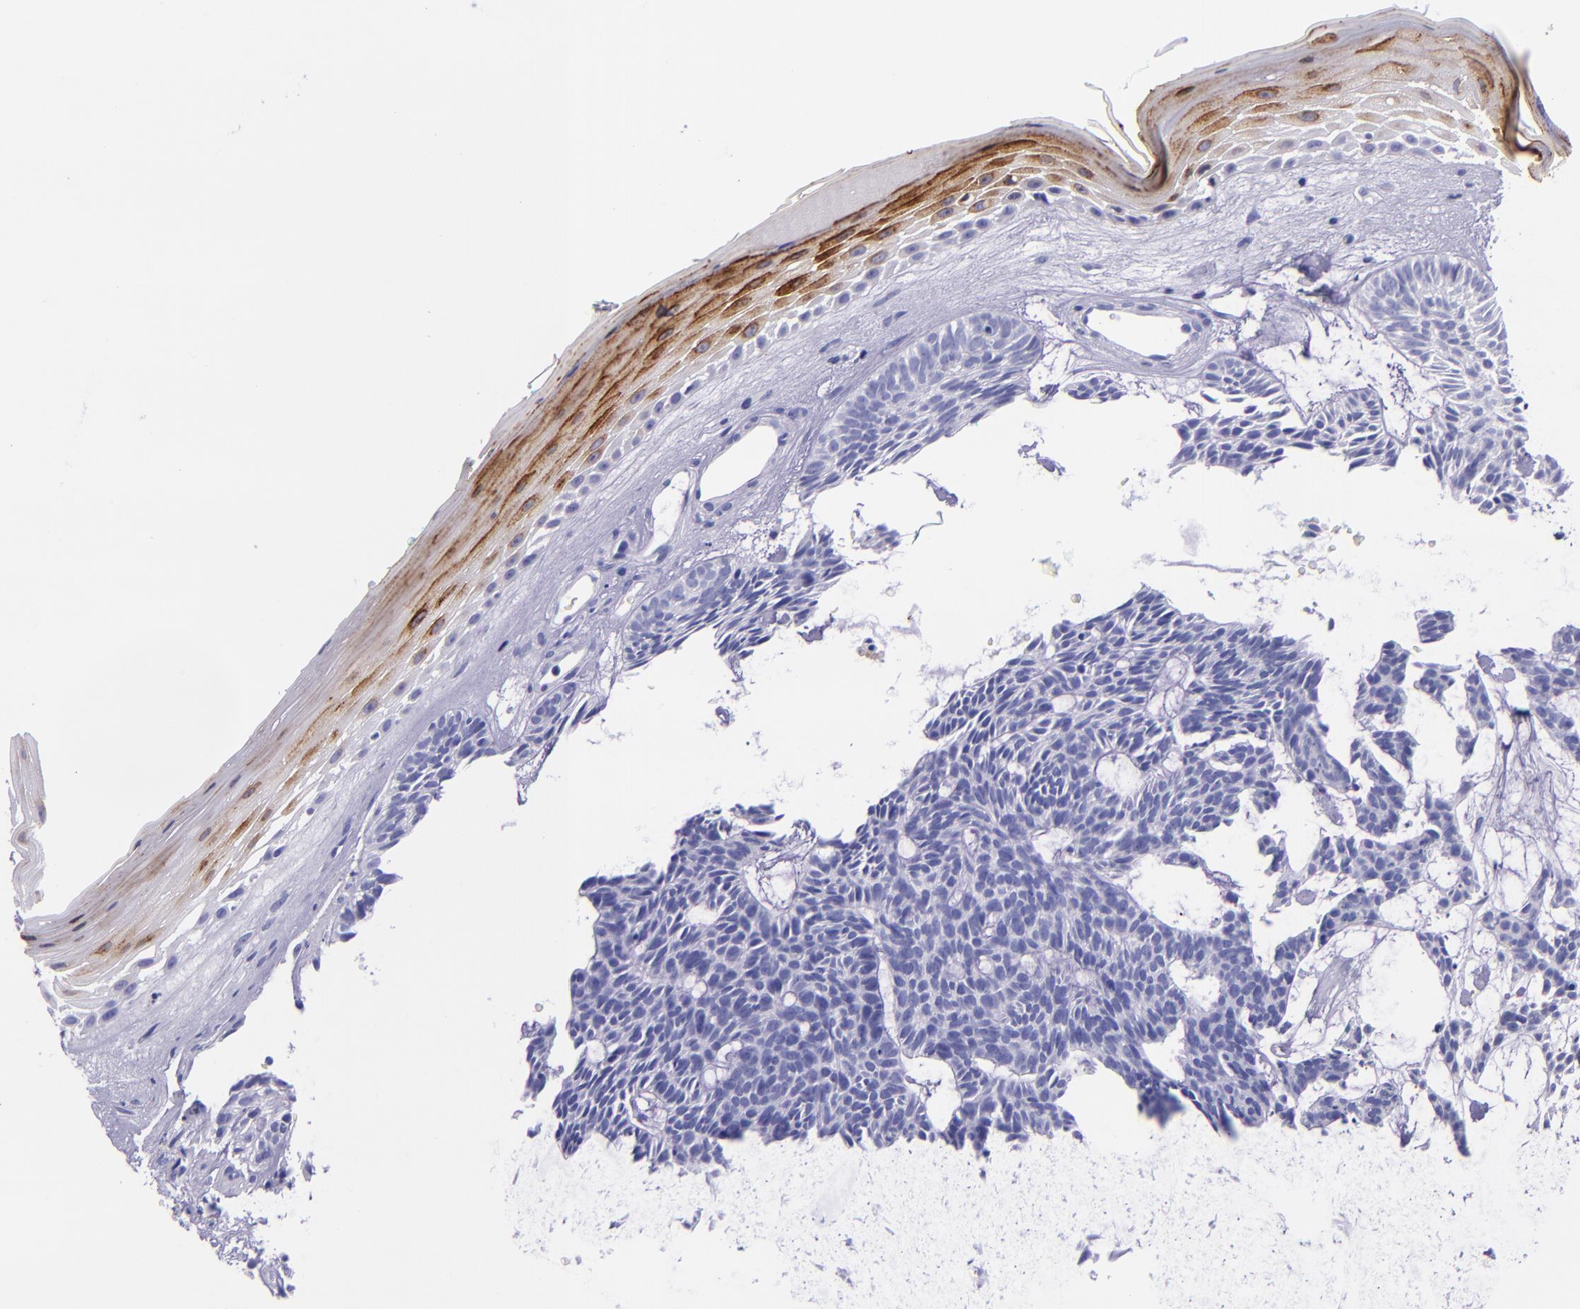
{"staining": {"intensity": "negative", "quantity": "none", "location": "none"}, "tissue": "skin cancer", "cell_type": "Tumor cells", "image_type": "cancer", "snomed": [{"axis": "morphology", "description": "Basal cell carcinoma"}, {"axis": "topography", "description": "Skin"}], "caption": "Histopathology image shows no protein staining in tumor cells of skin cancer (basal cell carcinoma) tissue. (Brightfield microscopy of DAB (3,3'-diaminobenzidine) immunohistochemistry at high magnification).", "gene": "SLPI", "patient": {"sex": "male", "age": 75}}